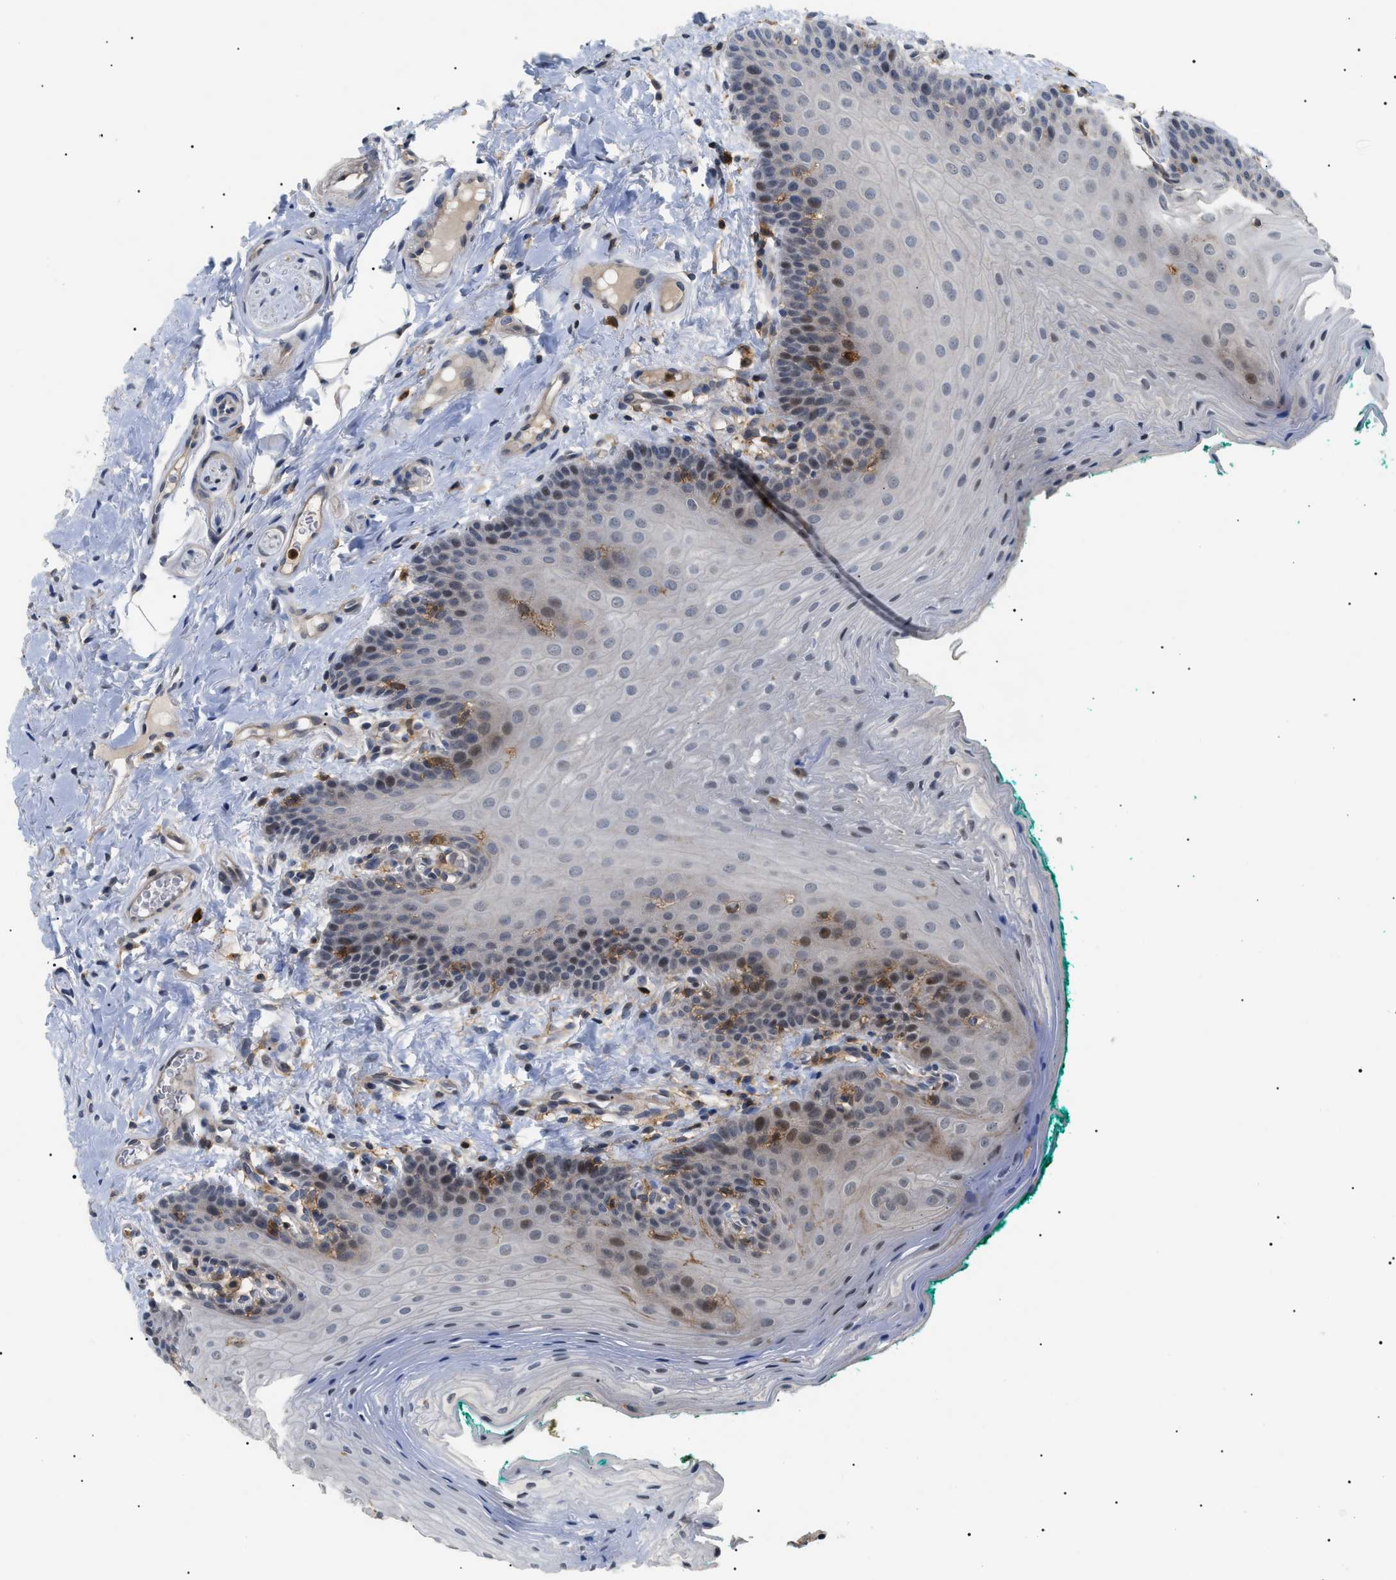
{"staining": {"intensity": "moderate", "quantity": ">75%", "location": "cytoplasmic/membranous"}, "tissue": "oral mucosa", "cell_type": "Squamous epithelial cells", "image_type": "normal", "snomed": [{"axis": "morphology", "description": "Normal tissue, NOS"}, {"axis": "topography", "description": "Oral tissue"}], "caption": "This is a micrograph of IHC staining of normal oral mucosa, which shows moderate expression in the cytoplasmic/membranous of squamous epithelial cells.", "gene": "CD300A", "patient": {"sex": "male", "age": 58}}